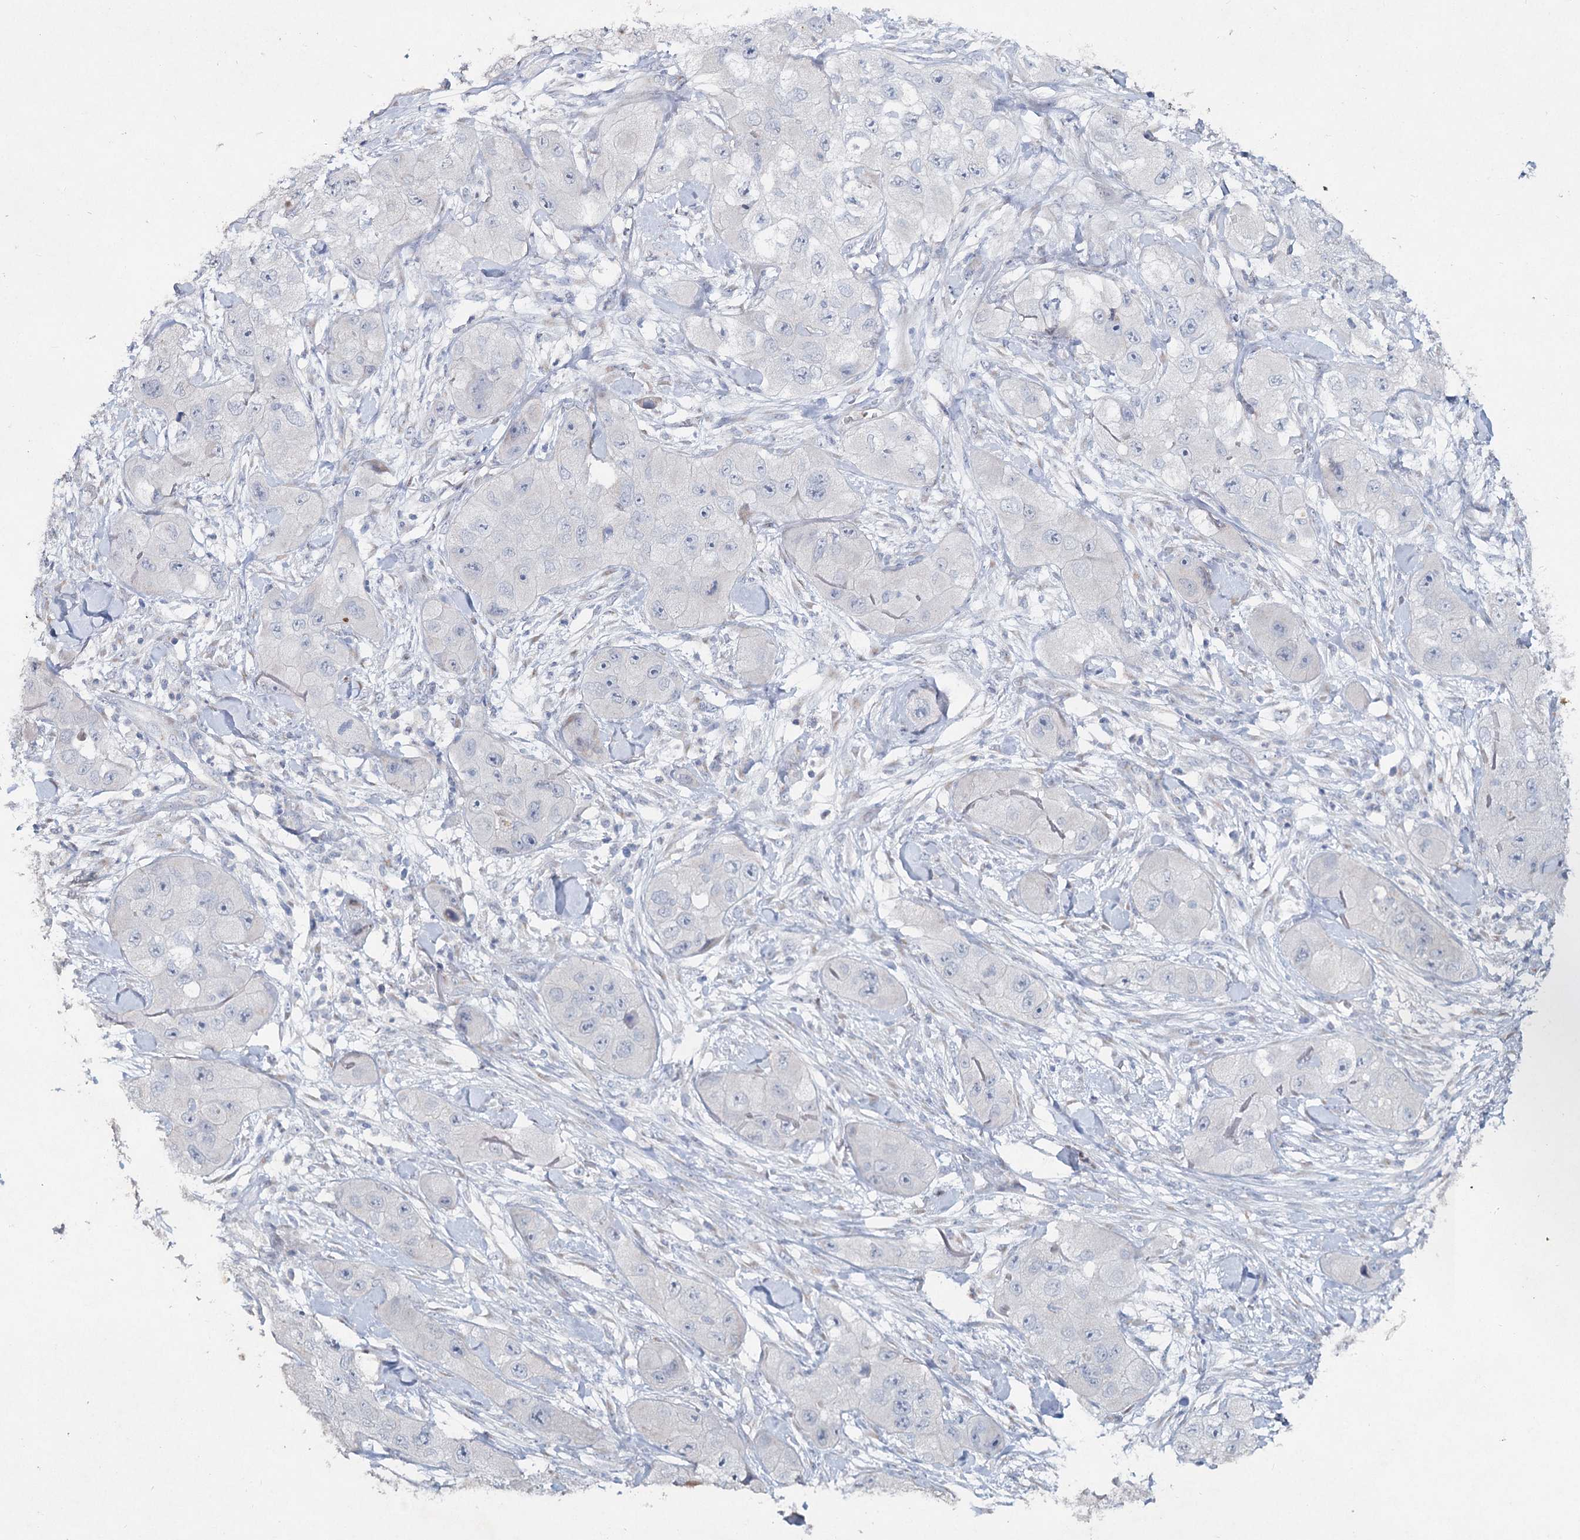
{"staining": {"intensity": "negative", "quantity": "none", "location": "none"}, "tissue": "skin cancer", "cell_type": "Tumor cells", "image_type": "cancer", "snomed": [{"axis": "morphology", "description": "Squamous cell carcinoma, NOS"}, {"axis": "topography", "description": "Skin"}, {"axis": "topography", "description": "Subcutis"}], "caption": "Skin squamous cell carcinoma stained for a protein using IHC shows no staining tumor cells.", "gene": "RFX6", "patient": {"sex": "male", "age": 73}}